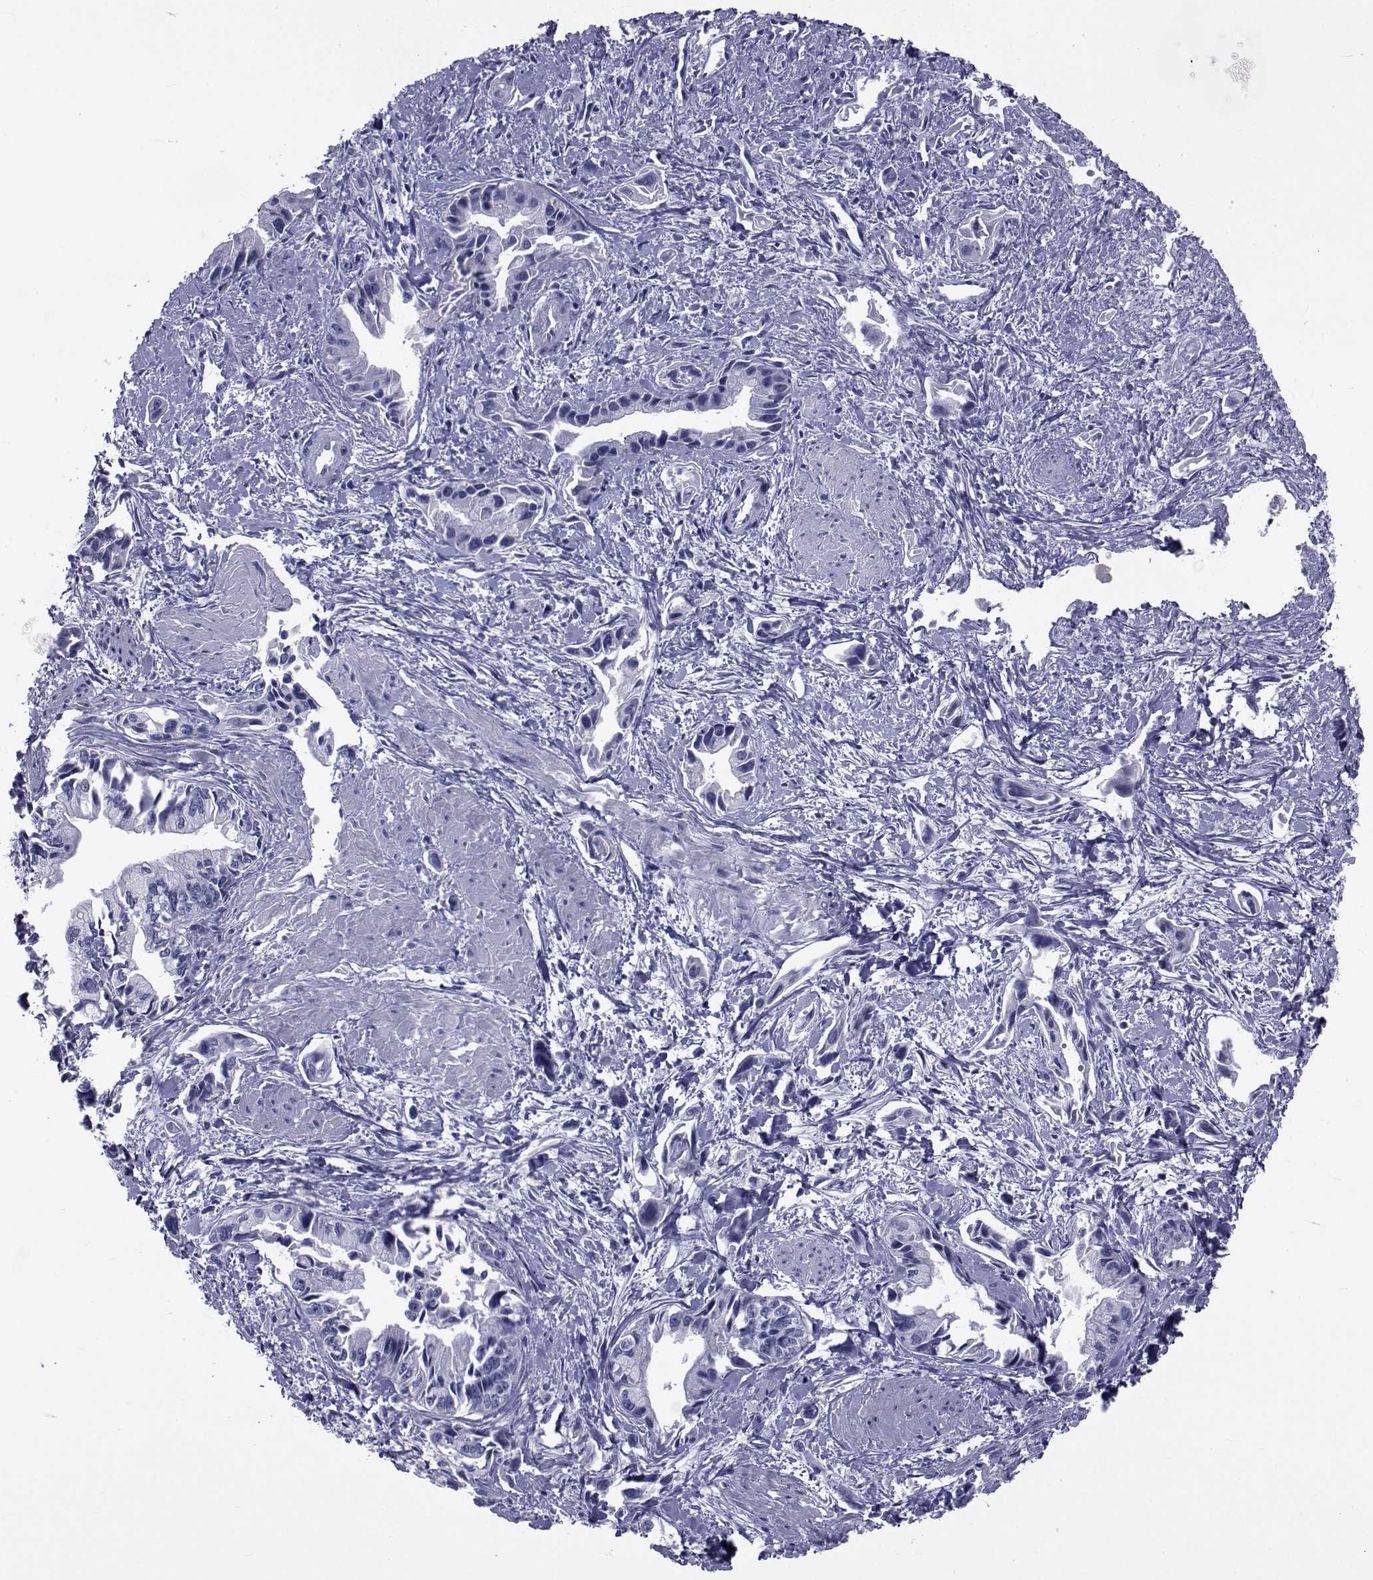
{"staining": {"intensity": "negative", "quantity": "none", "location": "none"}, "tissue": "pancreatic cancer", "cell_type": "Tumor cells", "image_type": "cancer", "snomed": [{"axis": "morphology", "description": "Adenocarcinoma, NOS"}, {"axis": "topography", "description": "Pancreas"}], "caption": "DAB immunohistochemical staining of adenocarcinoma (pancreatic) demonstrates no significant expression in tumor cells.", "gene": "GKAP1", "patient": {"sex": "female", "age": 61}}